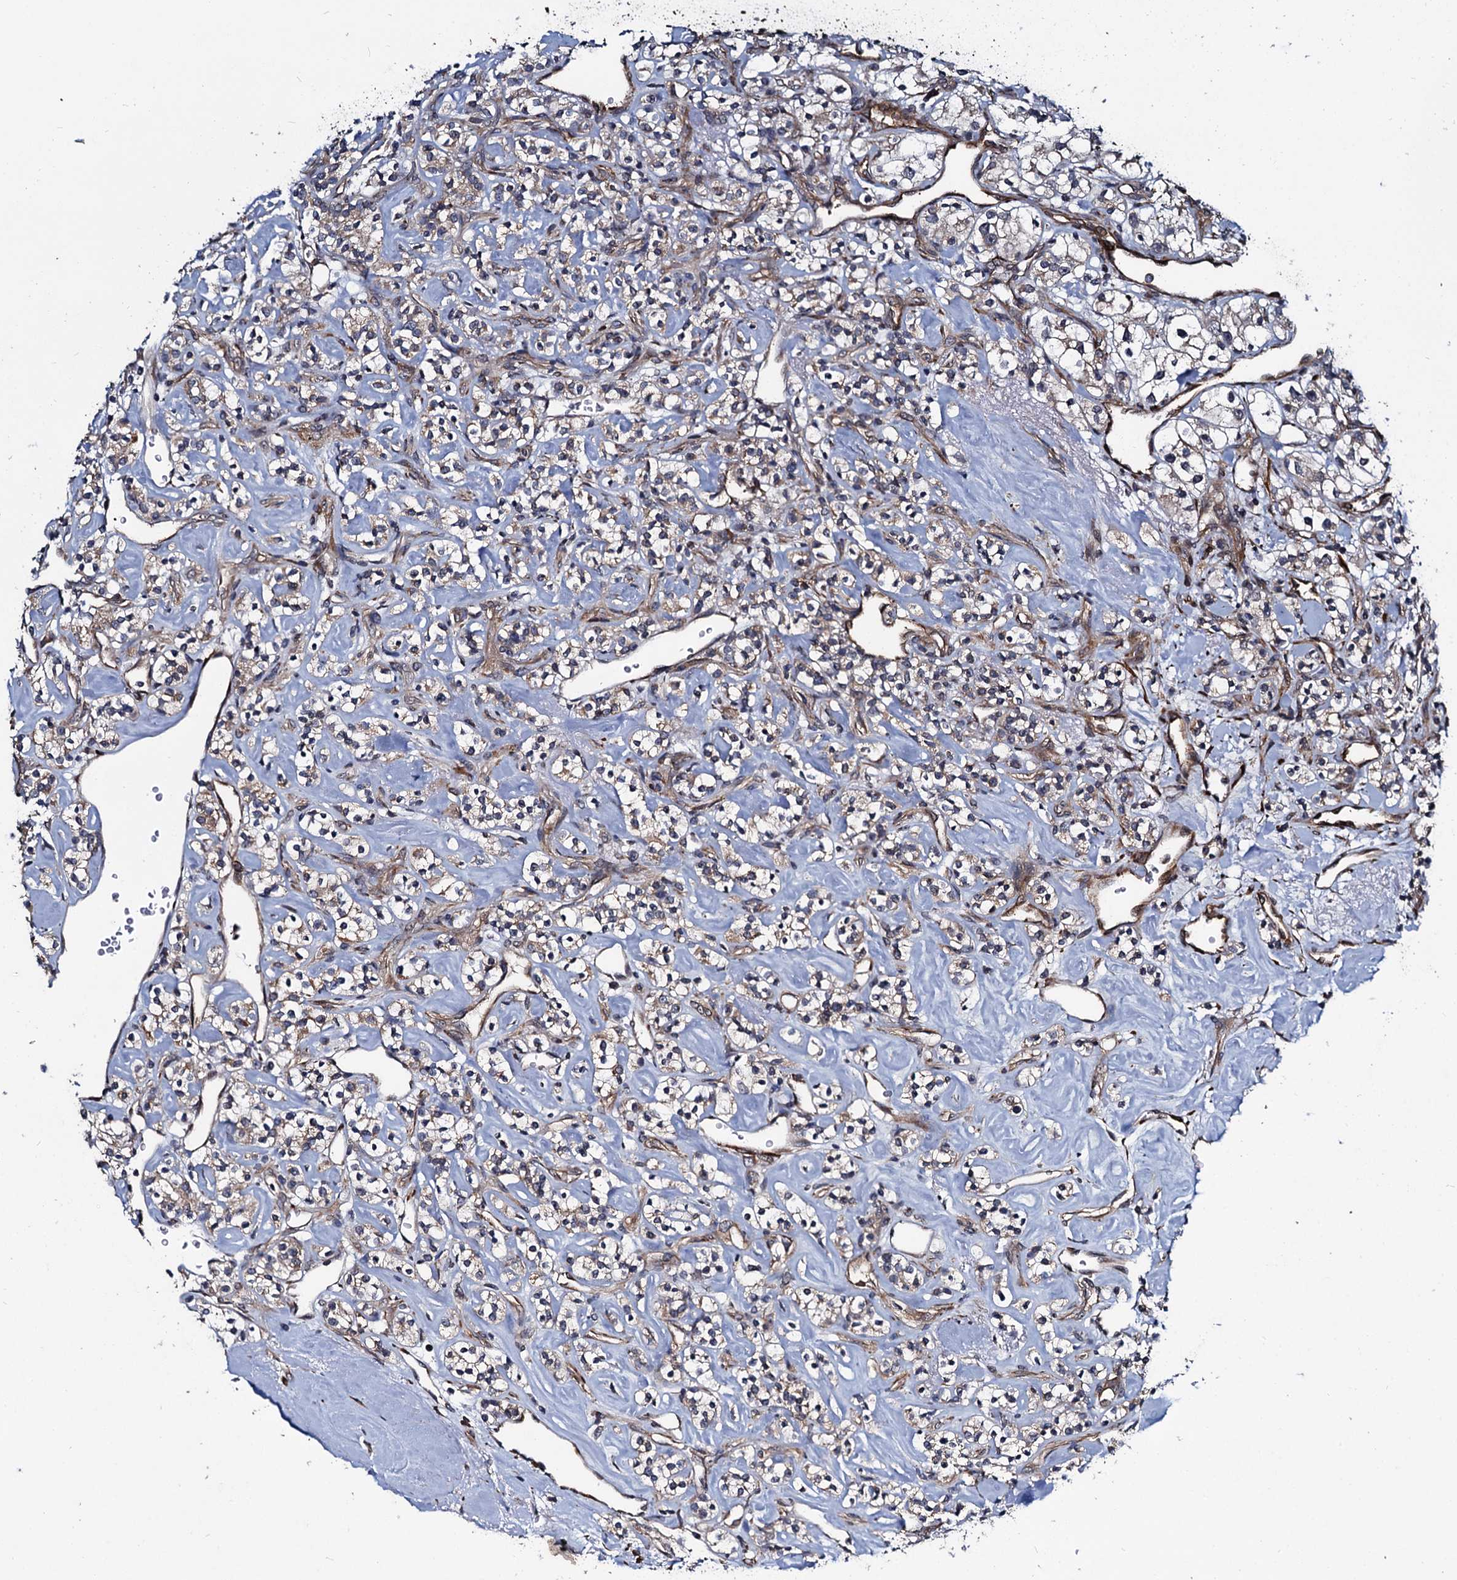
{"staining": {"intensity": "weak", "quantity": ">75%", "location": "cytoplasmic/membranous"}, "tissue": "renal cancer", "cell_type": "Tumor cells", "image_type": "cancer", "snomed": [{"axis": "morphology", "description": "Adenocarcinoma, NOS"}, {"axis": "topography", "description": "Kidney"}], "caption": "Renal cancer (adenocarcinoma) was stained to show a protein in brown. There is low levels of weak cytoplasmic/membranous expression in approximately >75% of tumor cells.", "gene": "ARHGAP42", "patient": {"sex": "male", "age": 77}}